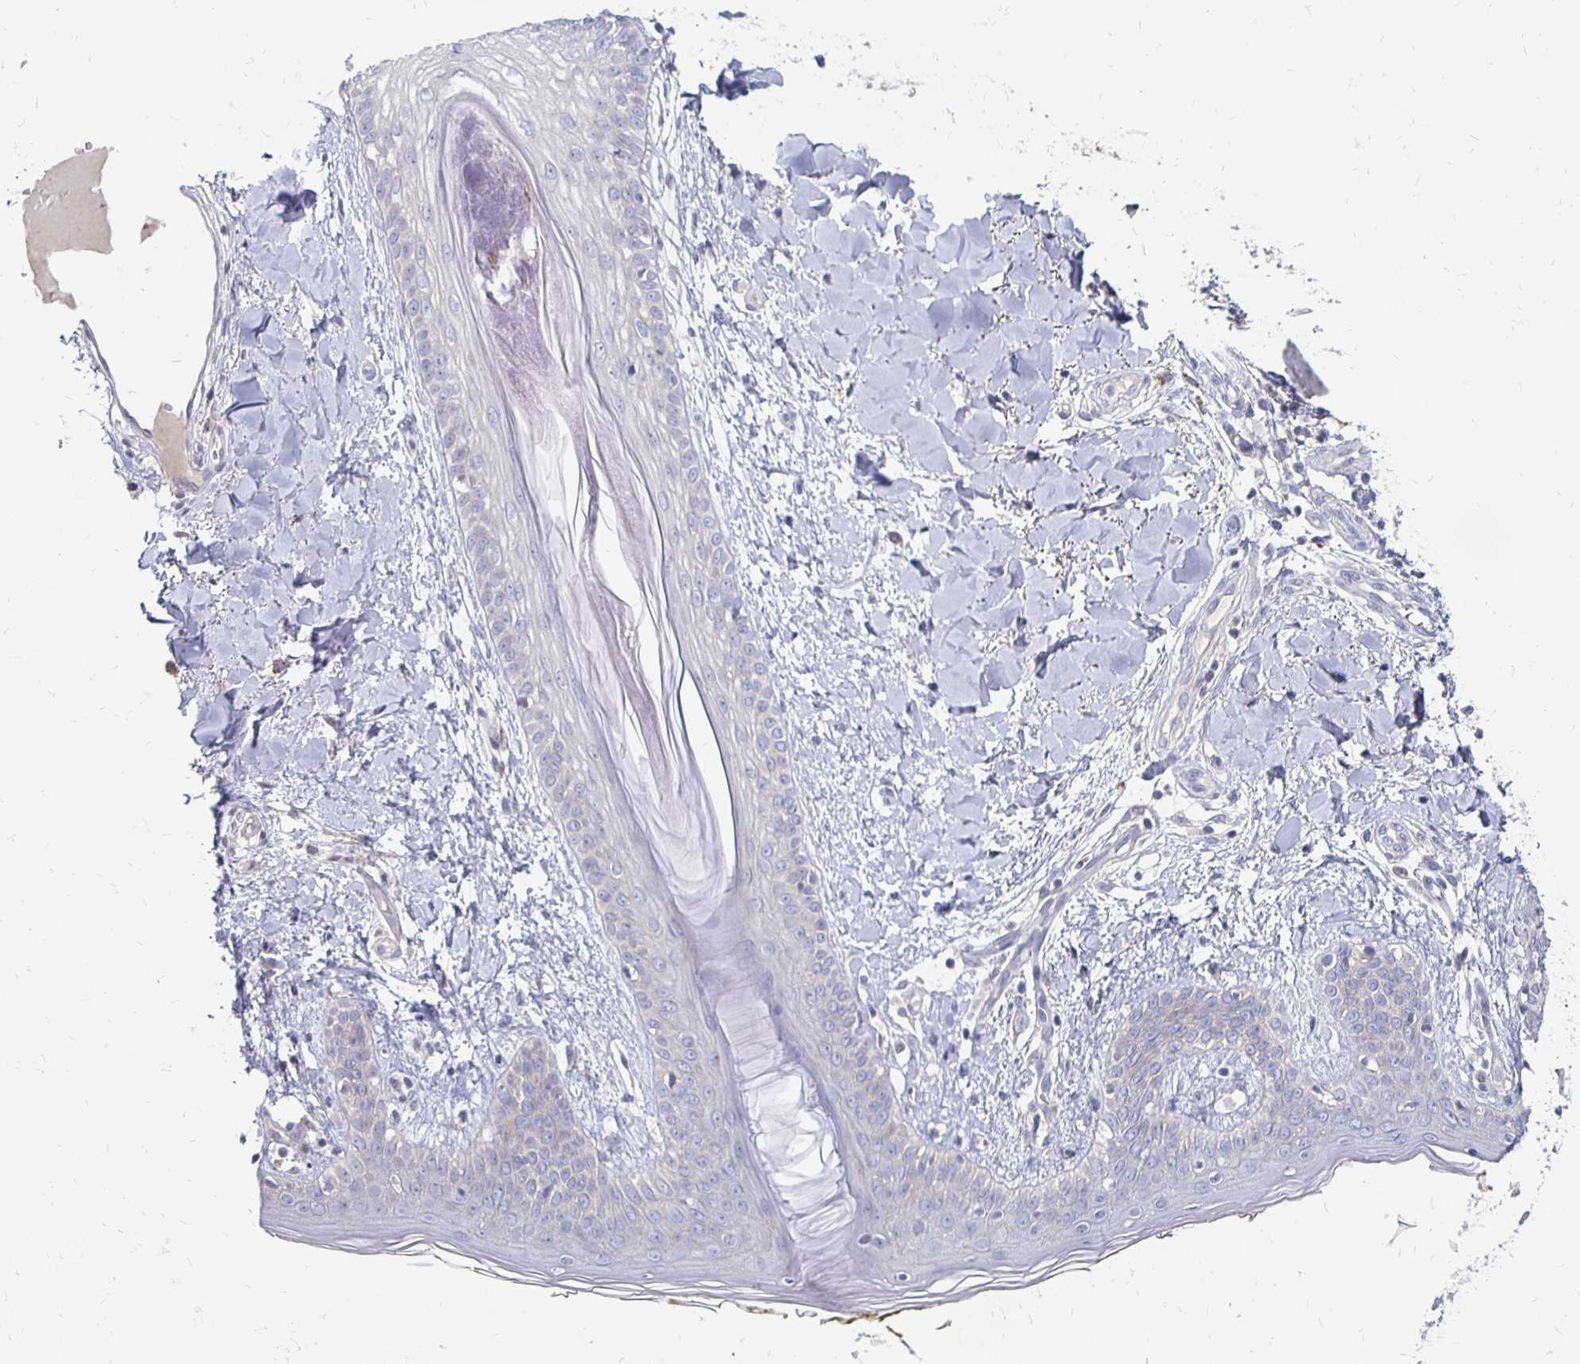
{"staining": {"intensity": "negative", "quantity": "none", "location": "none"}, "tissue": "skin", "cell_type": "Fibroblasts", "image_type": "normal", "snomed": [{"axis": "morphology", "description": "Normal tissue, NOS"}, {"axis": "topography", "description": "Skin"}], "caption": "Immunohistochemistry micrograph of unremarkable skin: skin stained with DAB (3,3'-diaminobenzidine) reveals no significant protein expression in fibroblasts.", "gene": "FKRP", "patient": {"sex": "female", "age": 34}}